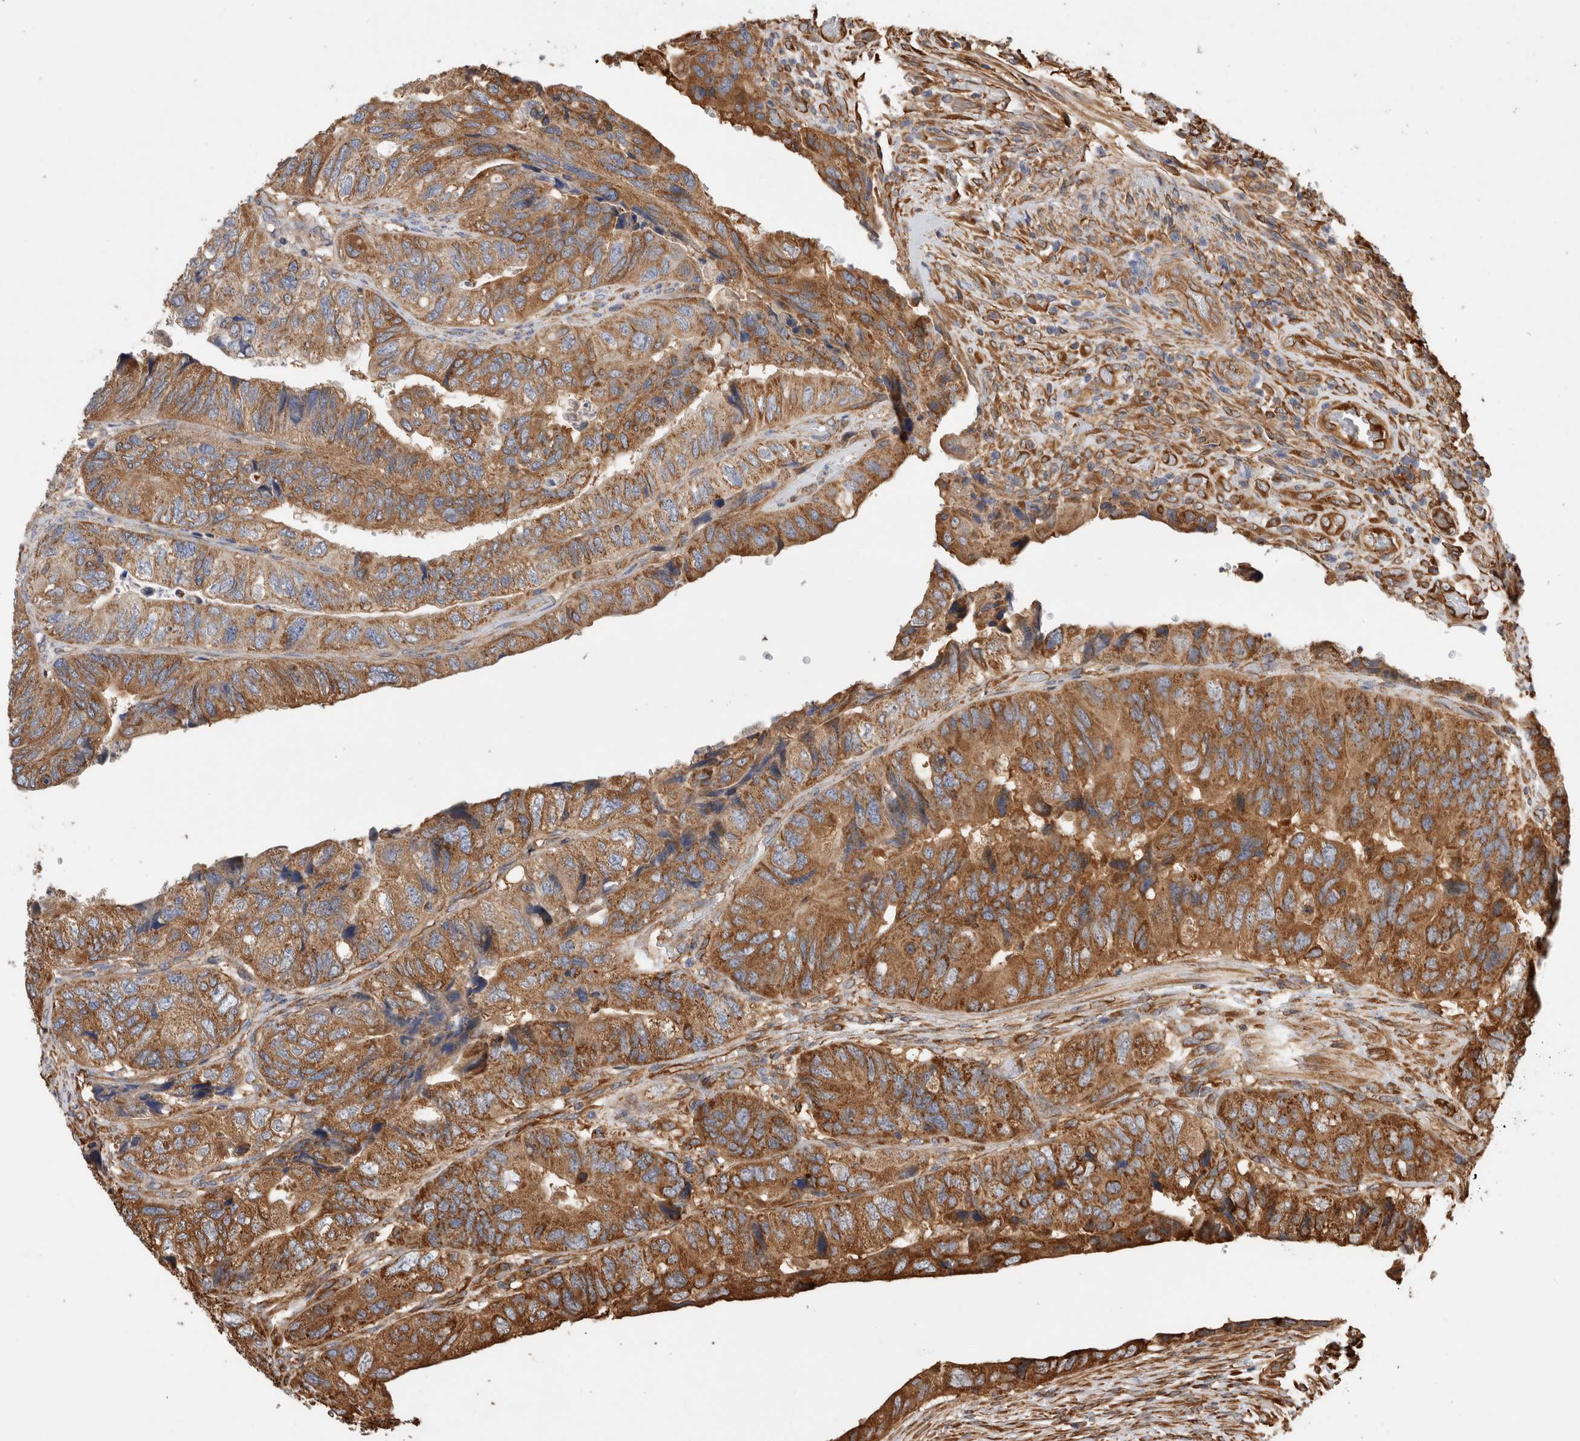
{"staining": {"intensity": "moderate", "quantity": ">75%", "location": "cytoplasmic/membranous"}, "tissue": "colorectal cancer", "cell_type": "Tumor cells", "image_type": "cancer", "snomed": [{"axis": "morphology", "description": "Adenocarcinoma, NOS"}, {"axis": "topography", "description": "Rectum"}], "caption": "Immunohistochemistry of human colorectal cancer reveals medium levels of moderate cytoplasmic/membranous positivity in about >75% of tumor cells. The protein of interest is shown in brown color, while the nuclei are stained blue.", "gene": "ZNF397", "patient": {"sex": "male", "age": 63}}